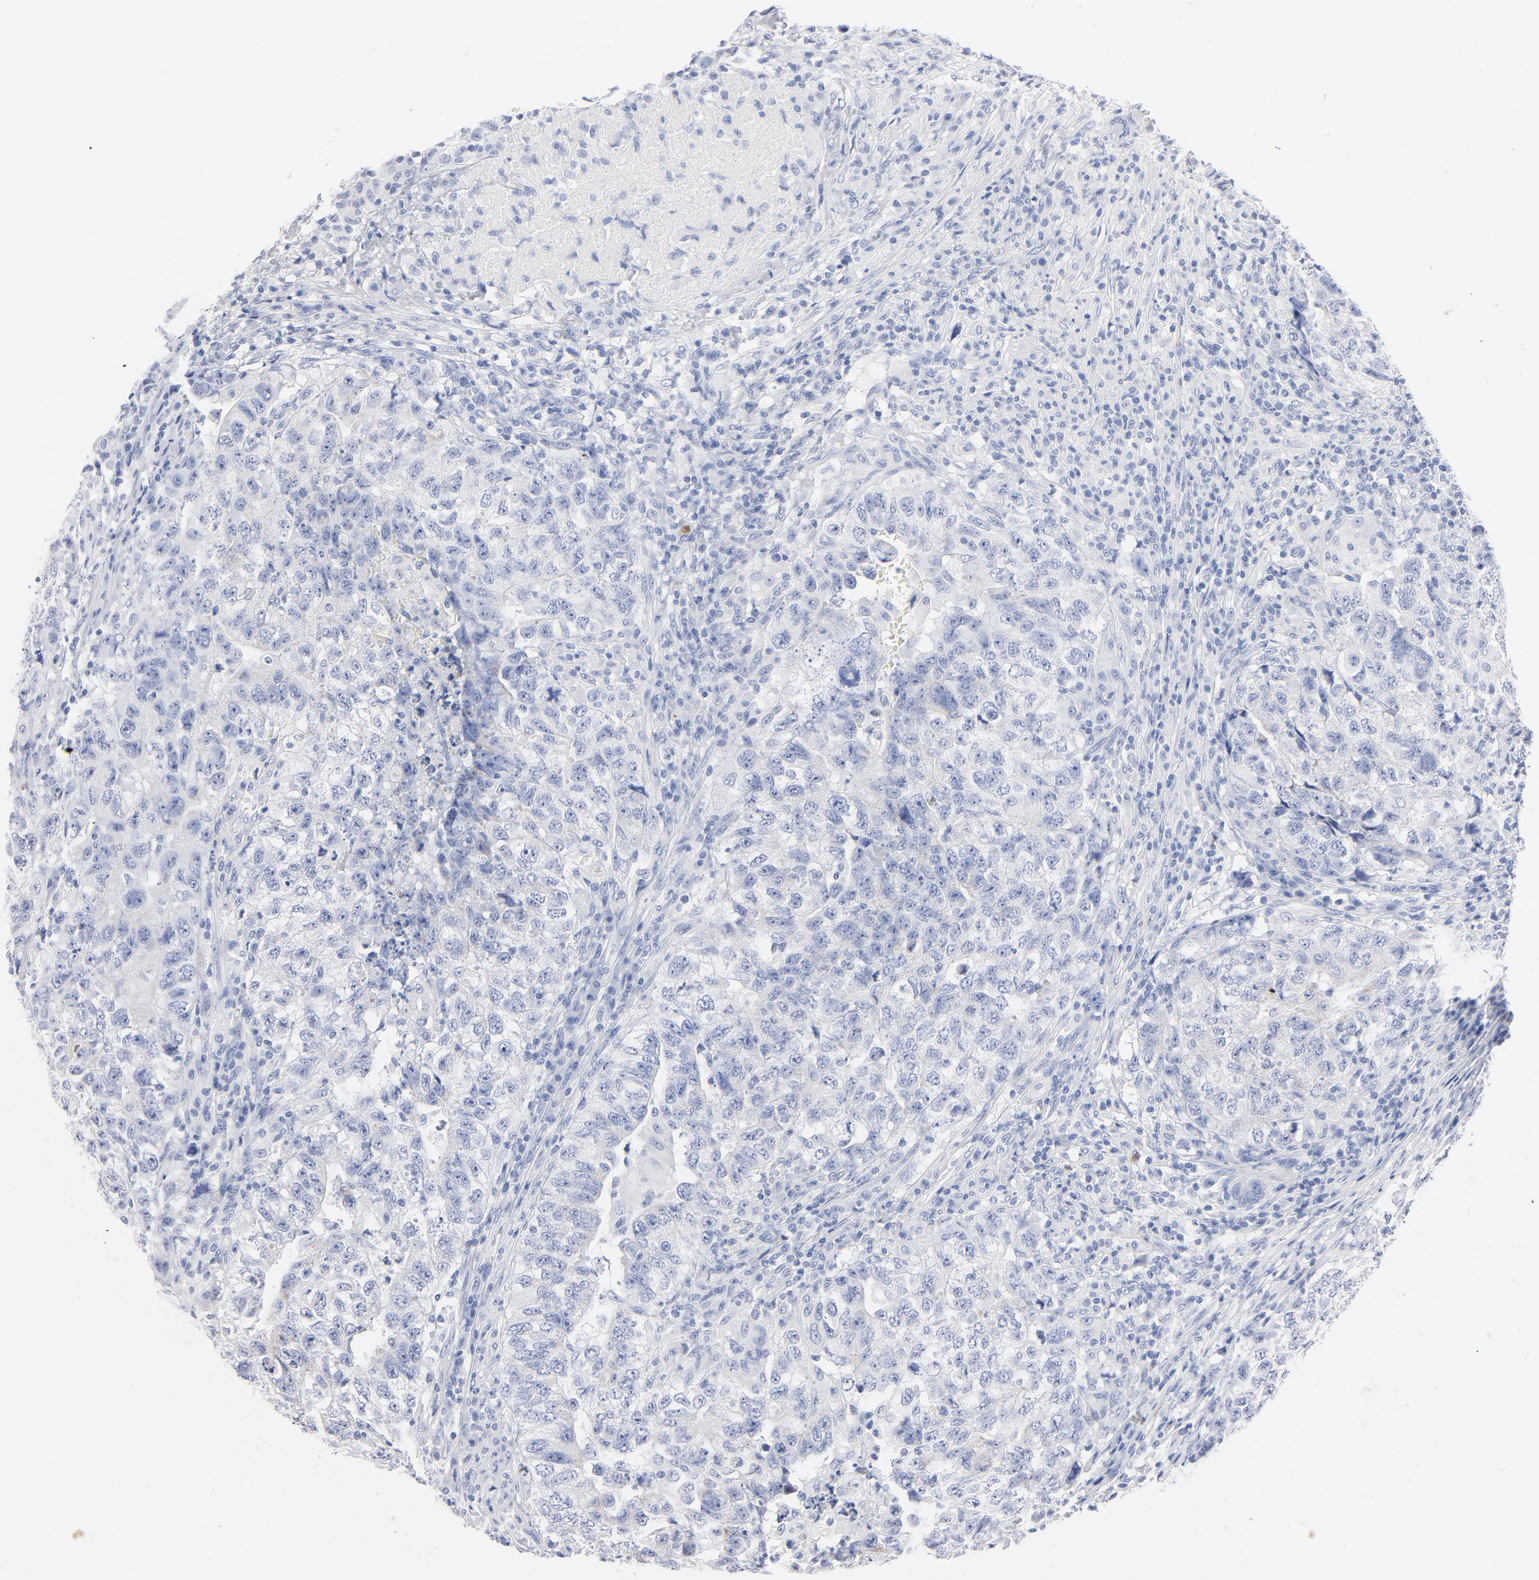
{"staining": {"intensity": "negative", "quantity": "none", "location": "none"}, "tissue": "testis cancer", "cell_type": "Tumor cells", "image_type": "cancer", "snomed": [{"axis": "morphology", "description": "Carcinoma, Embryonal, NOS"}, {"axis": "topography", "description": "Testis"}], "caption": "Micrograph shows no protein staining in tumor cells of testis cancer (embryonal carcinoma) tissue. The staining was performed using DAB (3,3'-diaminobenzidine) to visualize the protein expression in brown, while the nuclei were stained in blue with hematoxylin (Magnification: 20x).", "gene": "AGTR1", "patient": {"sex": "male", "age": 21}}